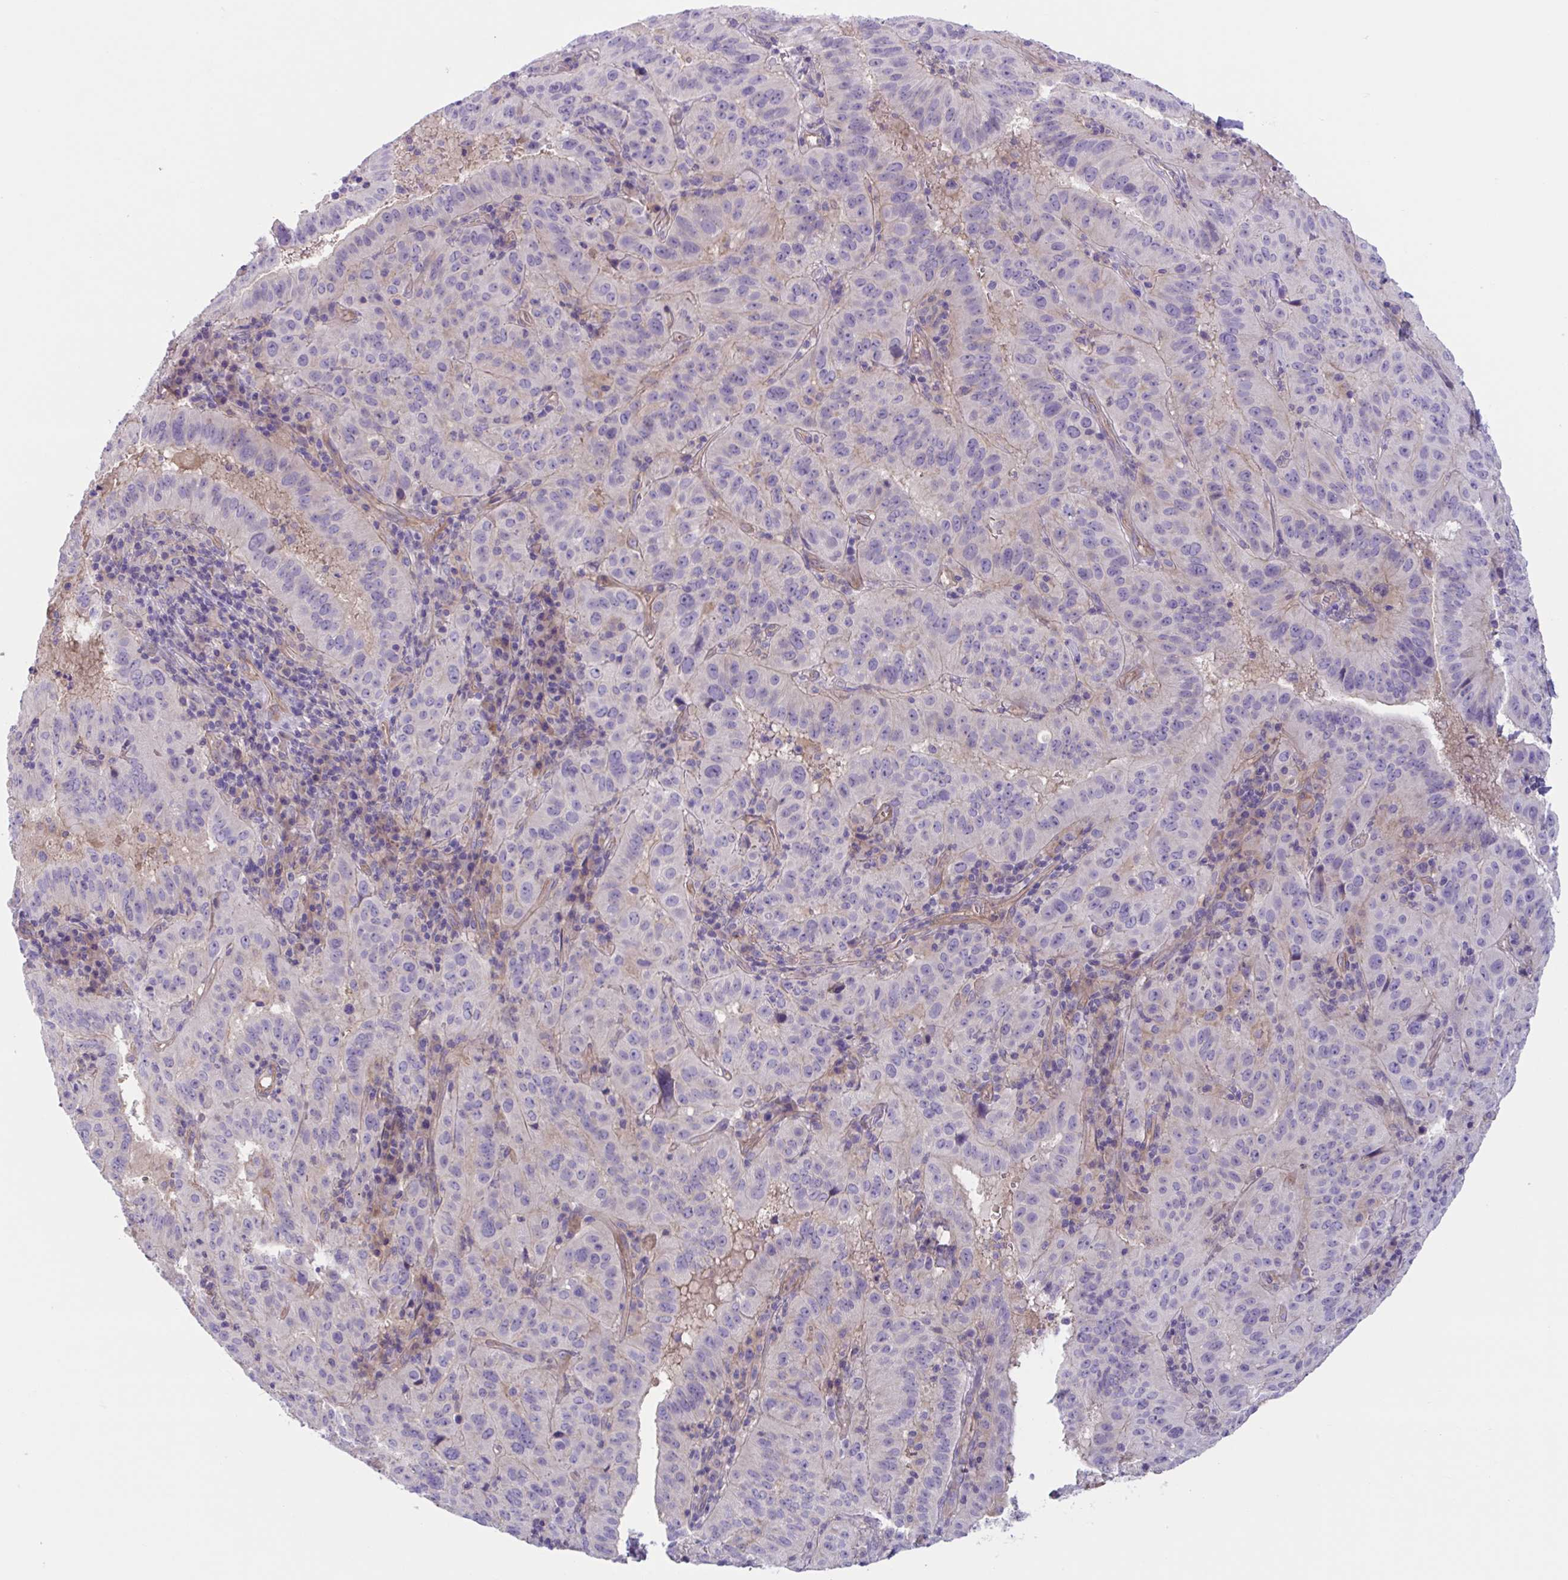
{"staining": {"intensity": "negative", "quantity": "none", "location": "none"}, "tissue": "pancreatic cancer", "cell_type": "Tumor cells", "image_type": "cancer", "snomed": [{"axis": "morphology", "description": "Adenocarcinoma, NOS"}, {"axis": "topography", "description": "Pancreas"}], "caption": "Adenocarcinoma (pancreatic) stained for a protein using IHC shows no positivity tumor cells.", "gene": "TTC7B", "patient": {"sex": "male", "age": 63}}